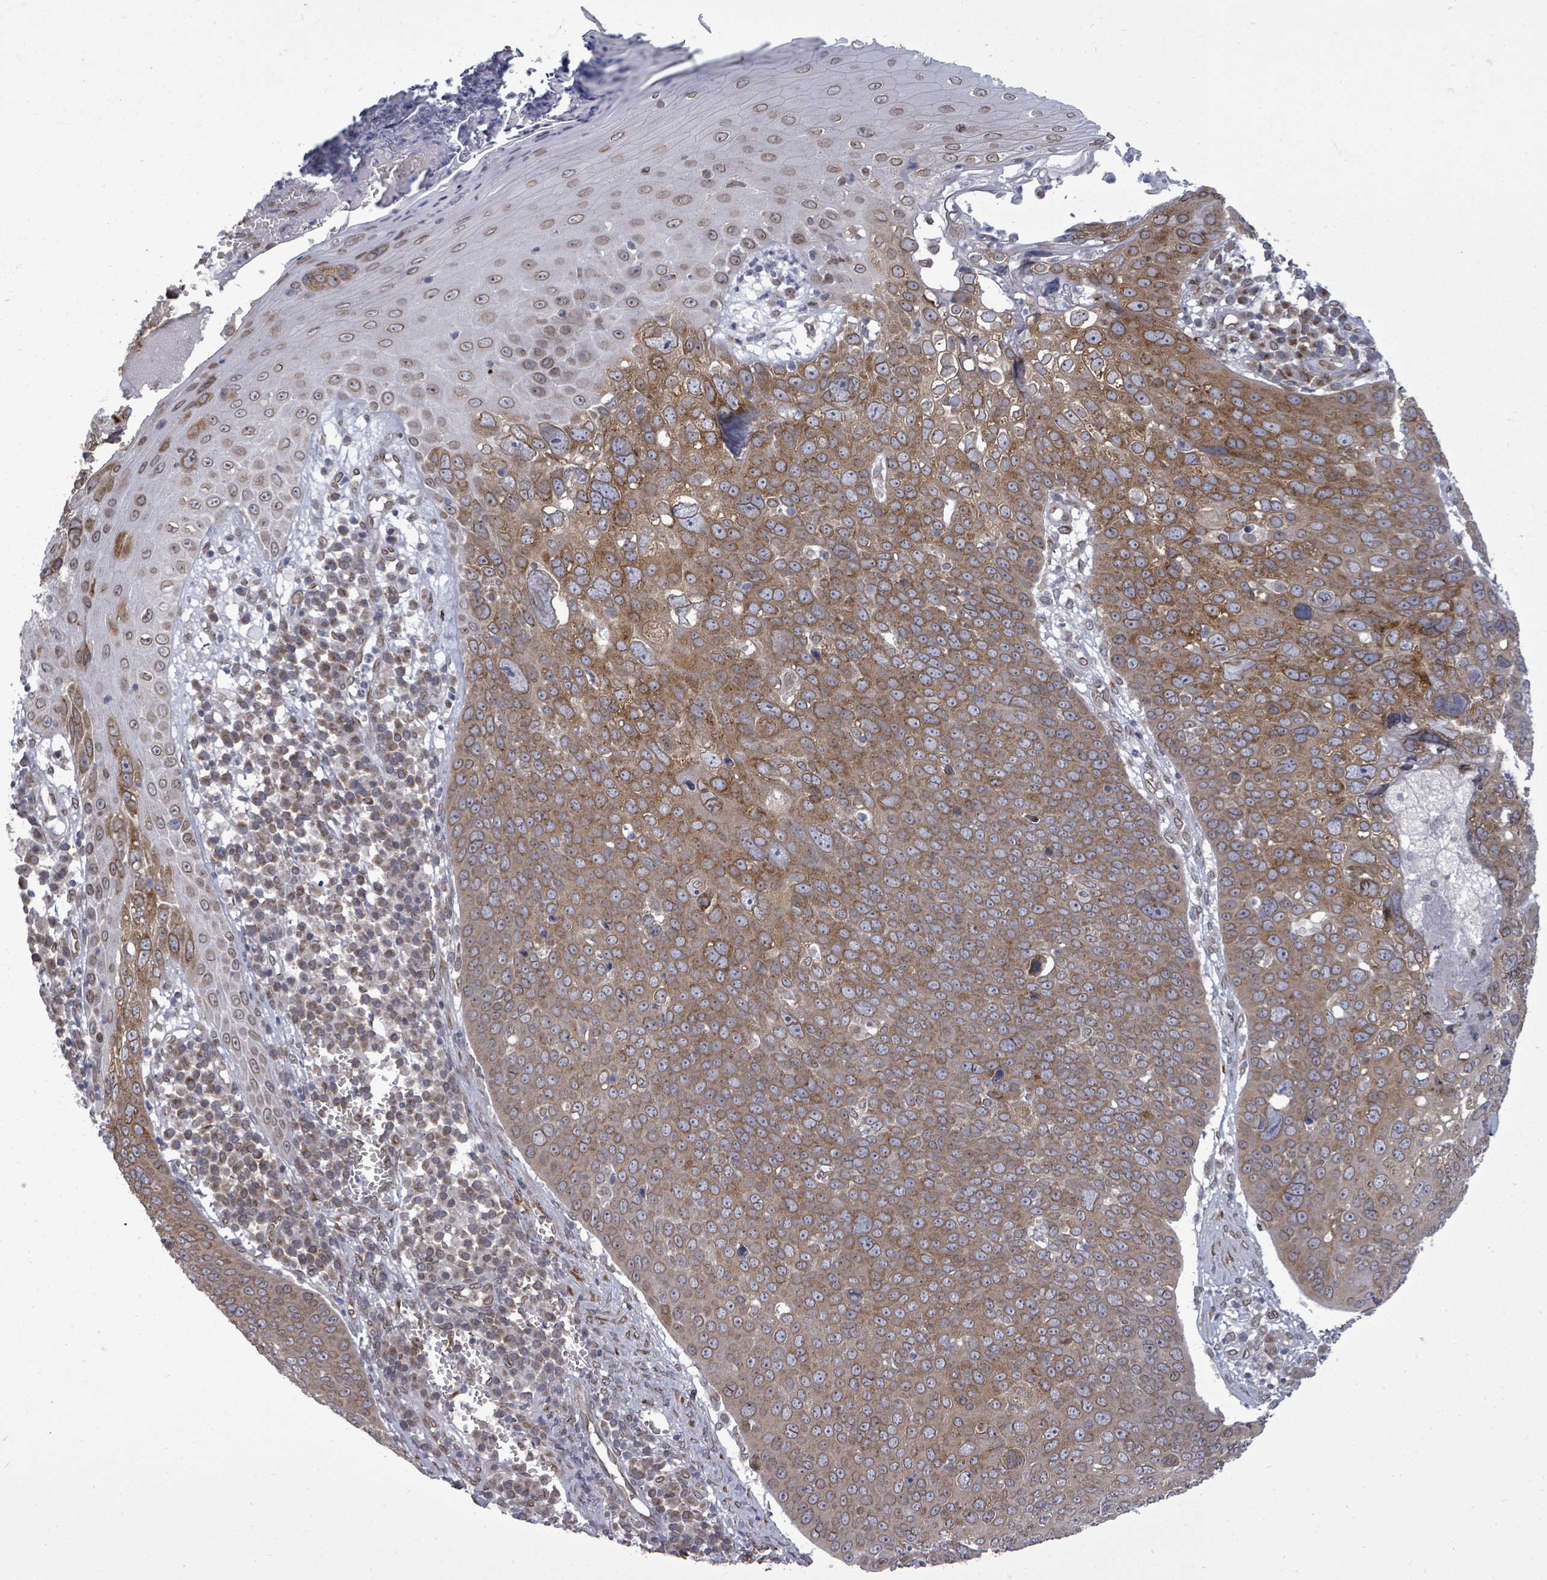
{"staining": {"intensity": "moderate", "quantity": ">75%", "location": "cytoplasmic/membranous"}, "tissue": "skin cancer", "cell_type": "Tumor cells", "image_type": "cancer", "snomed": [{"axis": "morphology", "description": "Squamous cell carcinoma, NOS"}, {"axis": "topography", "description": "Skin"}], "caption": "Squamous cell carcinoma (skin) tissue exhibits moderate cytoplasmic/membranous expression in about >75% of tumor cells (IHC, brightfield microscopy, high magnification).", "gene": "ARFGAP1", "patient": {"sex": "male", "age": 71}}